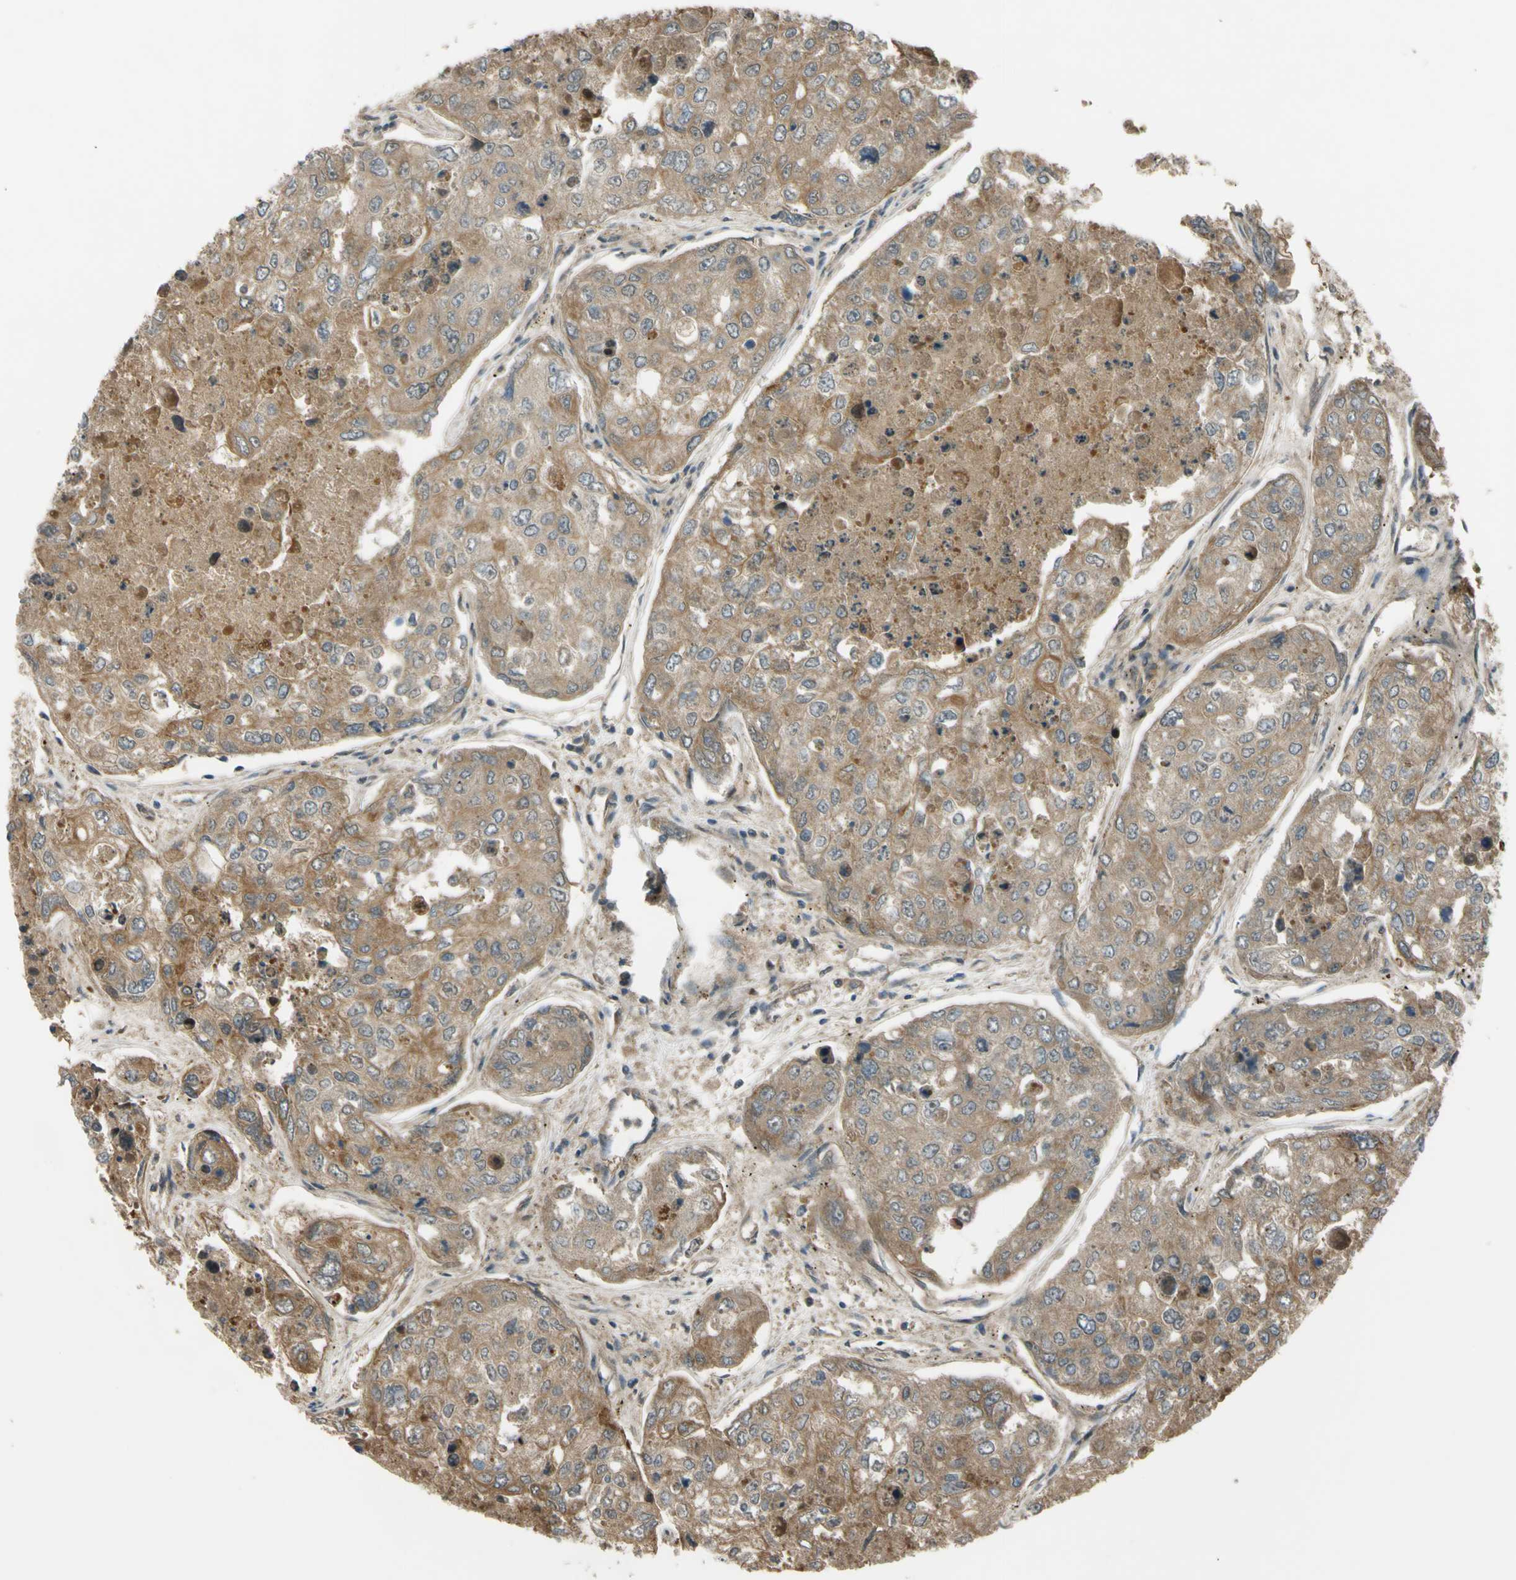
{"staining": {"intensity": "moderate", "quantity": ">75%", "location": "cytoplasmic/membranous"}, "tissue": "urothelial cancer", "cell_type": "Tumor cells", "image_type": "cancer", "snomed": [{"axis": "morphology", "description": "Urothelial carcinoma, High grade"}, {"axis": "topography", "description": "Lymph node"}, {"axis": "topography", "description": "Urinary bladder"}], "caption": "Protein expression analysis of human urothelial cancer reveals moderate cytoplasmic/membranous expression in approximately >75% of tumor cells.", "gene": "FLII", "patient": {"sex": "male", "age": 51}}